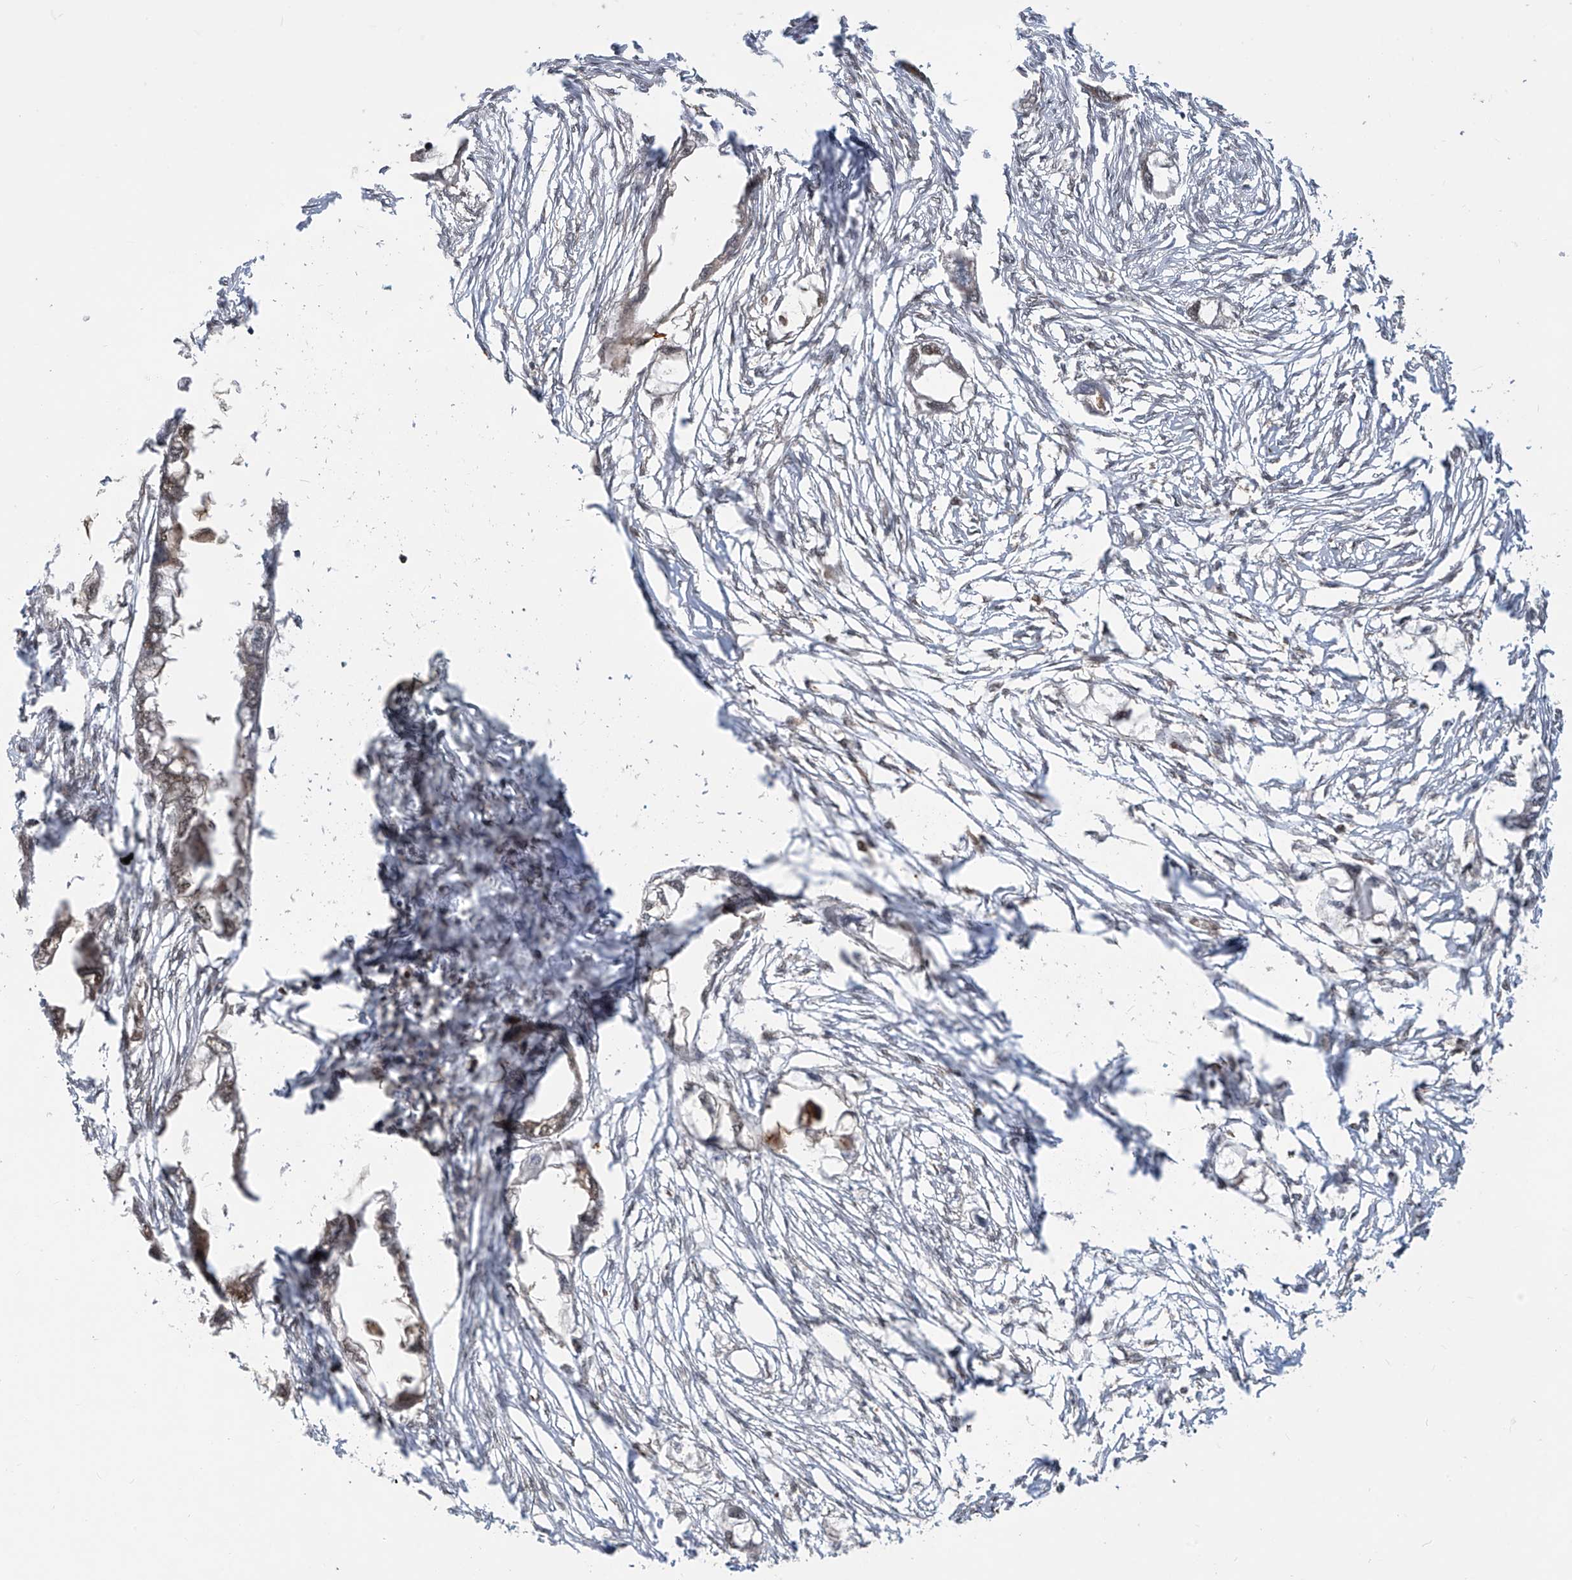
{"staining": {"intensity": "weak", "quantity": "25%-75%", "location": "nuclear"}, "tissue": "endometrial cancer", "cell_type": "Tumor cells", "image_type": "cancer", "snomed": [{"axis": "morphology", "description": "Adenocarcinoma, NOS"}, {"axis": "morphology", "description": "Adenocarcinoma, metastatic, NOS"}, {"axis": "topography", "description": "Adipose tissue"}, {"axis": "topography", "description": "Endometrium"}], "caption": "An IHC histopathology image of neoplastic tissue is shown. Protein staining in brown labels weak nuclear positivity in endometrial cancer (adenocarcinoma) within tumor cells.", "gene": "LAGE3", "patient": {"sex": "female", "age": 67}}